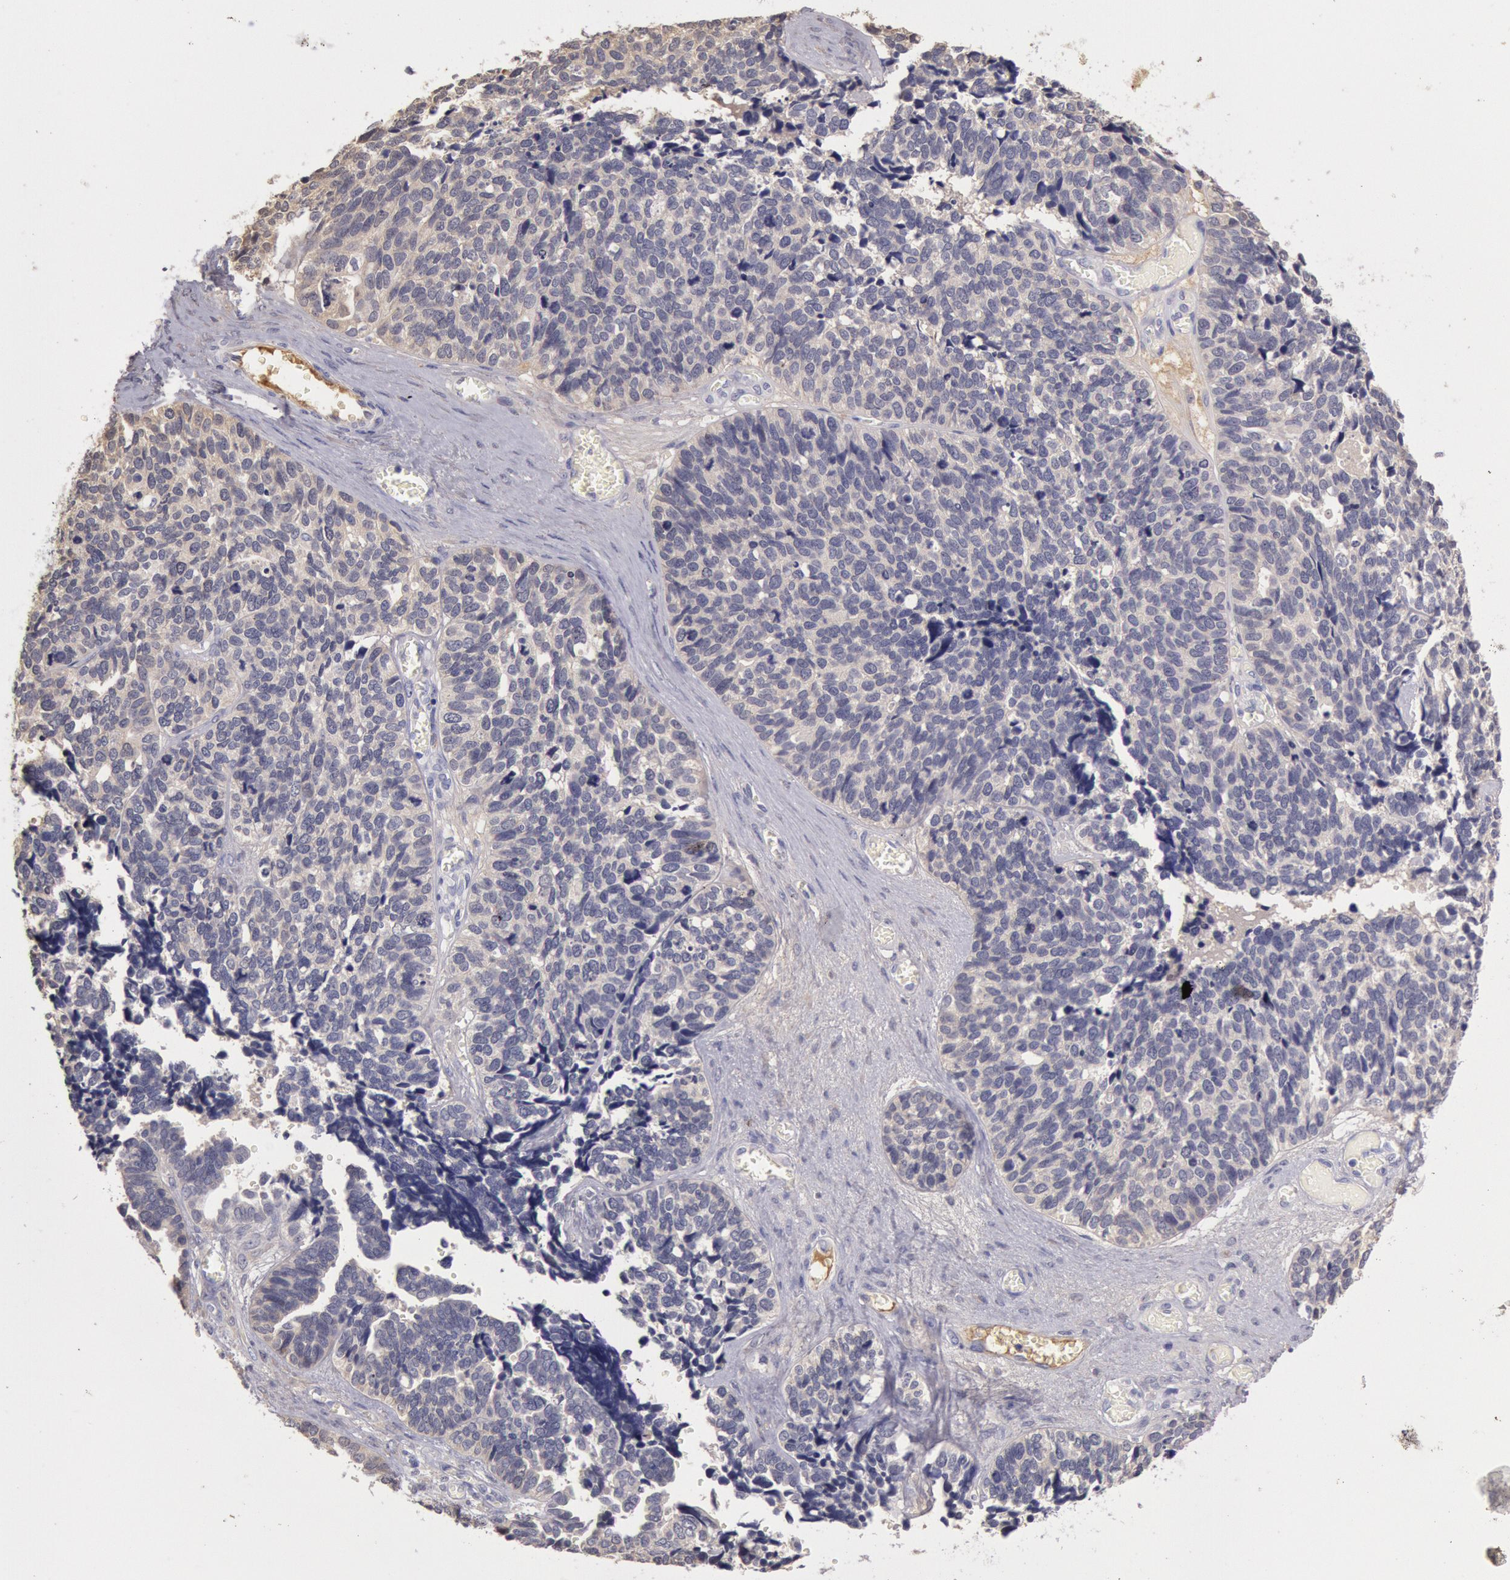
{"staining": {"intensity": "negative", "quantity": "none", "location": "none"}, "tissue": "ovarian cancer", "cell_type": "Tumor cells", "image_type": "cancer", "snomed": [{"axis": "morphology", "description": "Cystadenocarcinoma, serous, NOS"}, {"axis": "topography", "description": "Ovary"}], "caption": "IHC of human ovarian serous cystadenocarcinoma shows no expression in tumor cells.", "gene": "C1R", "patient": {"sex": "female", "age": 77}}